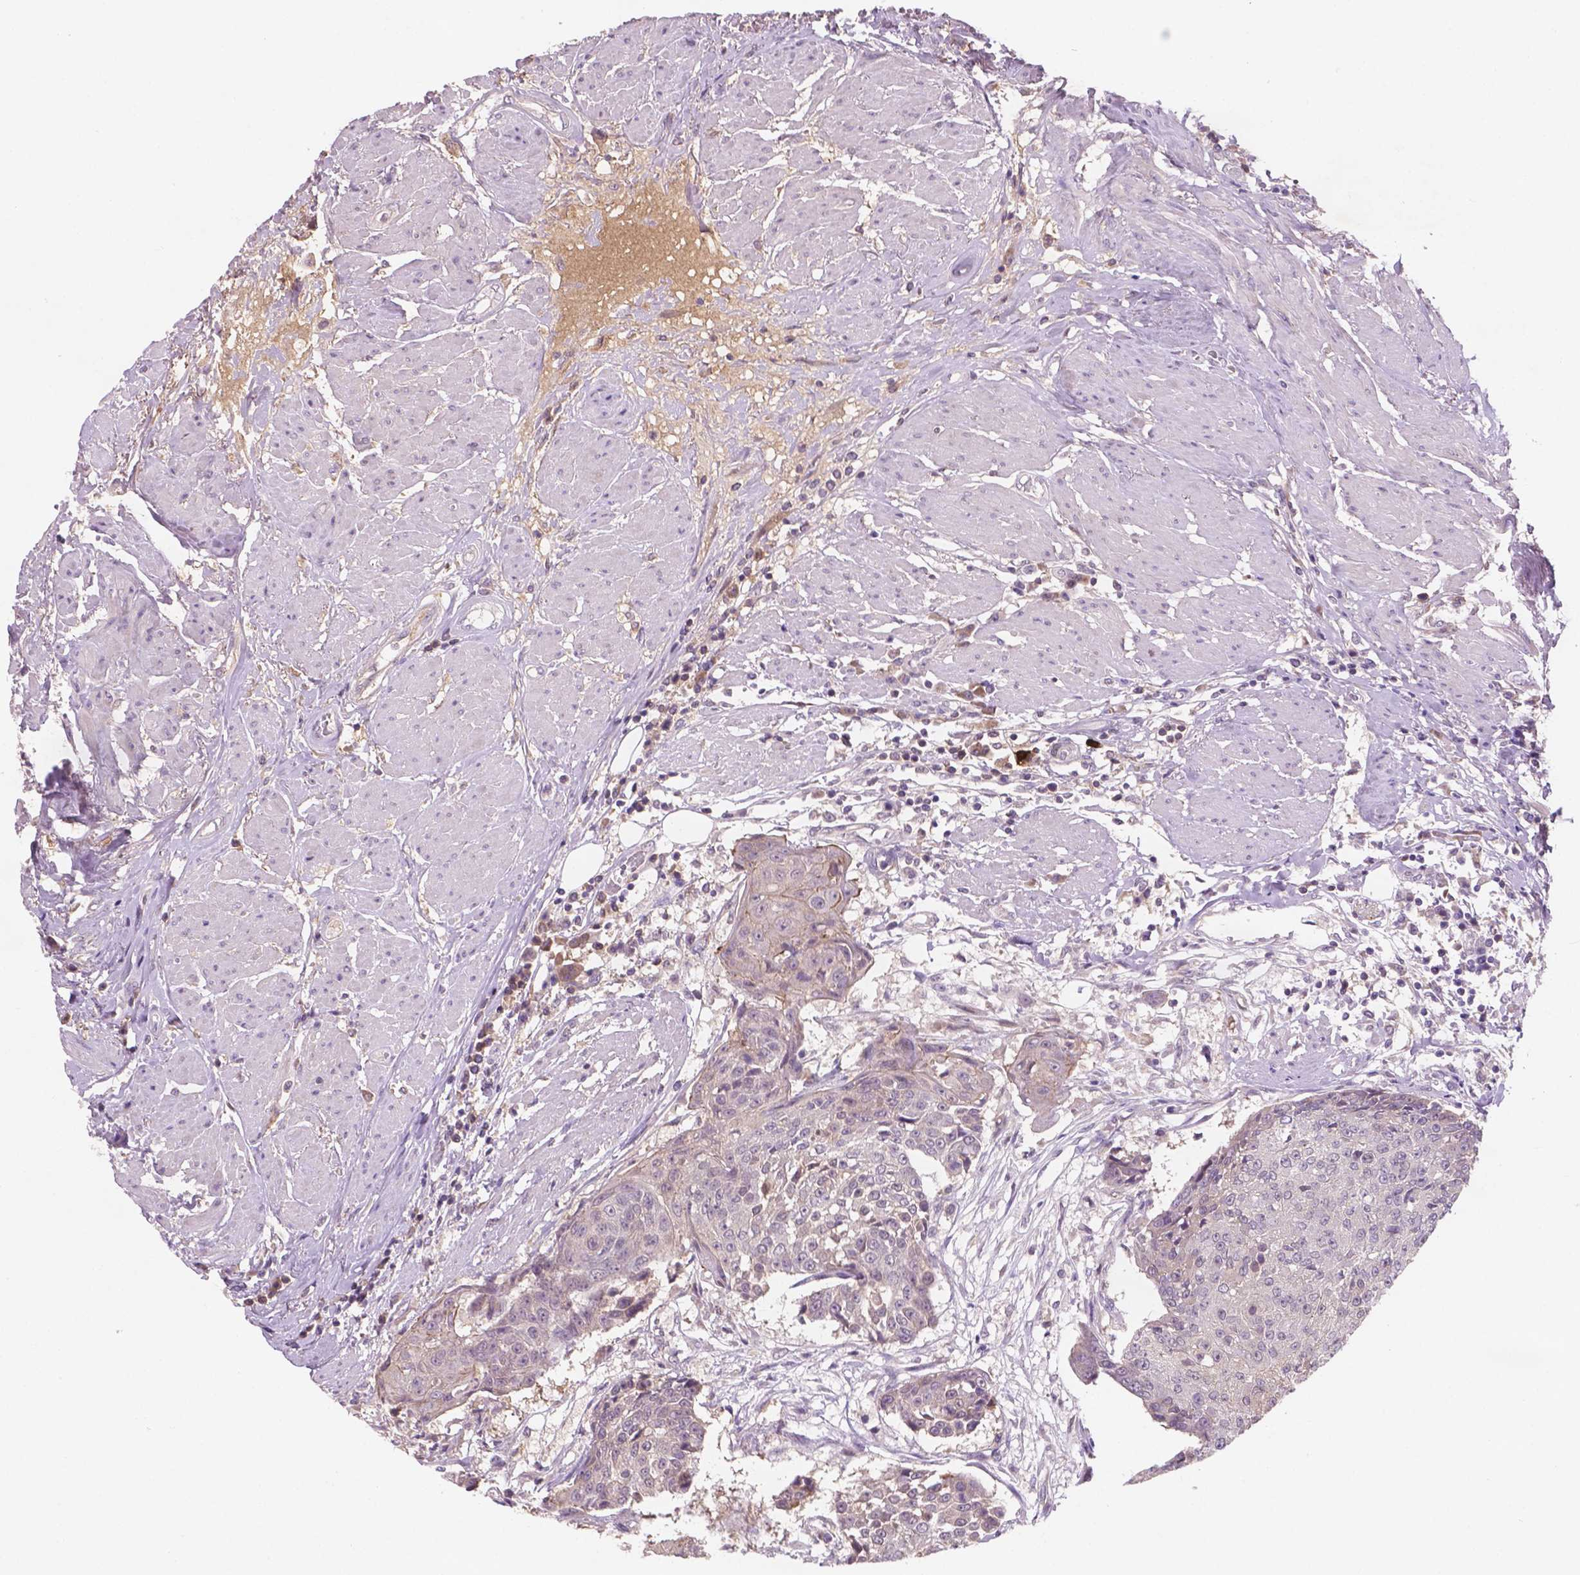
{"staining": {"intensity": "negative", "quantity": "none", "location": "none"}, "tissue": "urothelial cancer", "cell_type": "Tumor cells", "image_type": "cancer", "snomed": [{"axis": "morphology", "description": "Urothelial carcinoma, High grade"}, {"axis": "topography", "description": "Urinary bladder"}], "caption": "Immunohistochemical staining of urothelial cancer reveals no significant positivity in tumor cells.", "gene": "GXYLT2", "patient": {"sex": "female", "age": 63}}